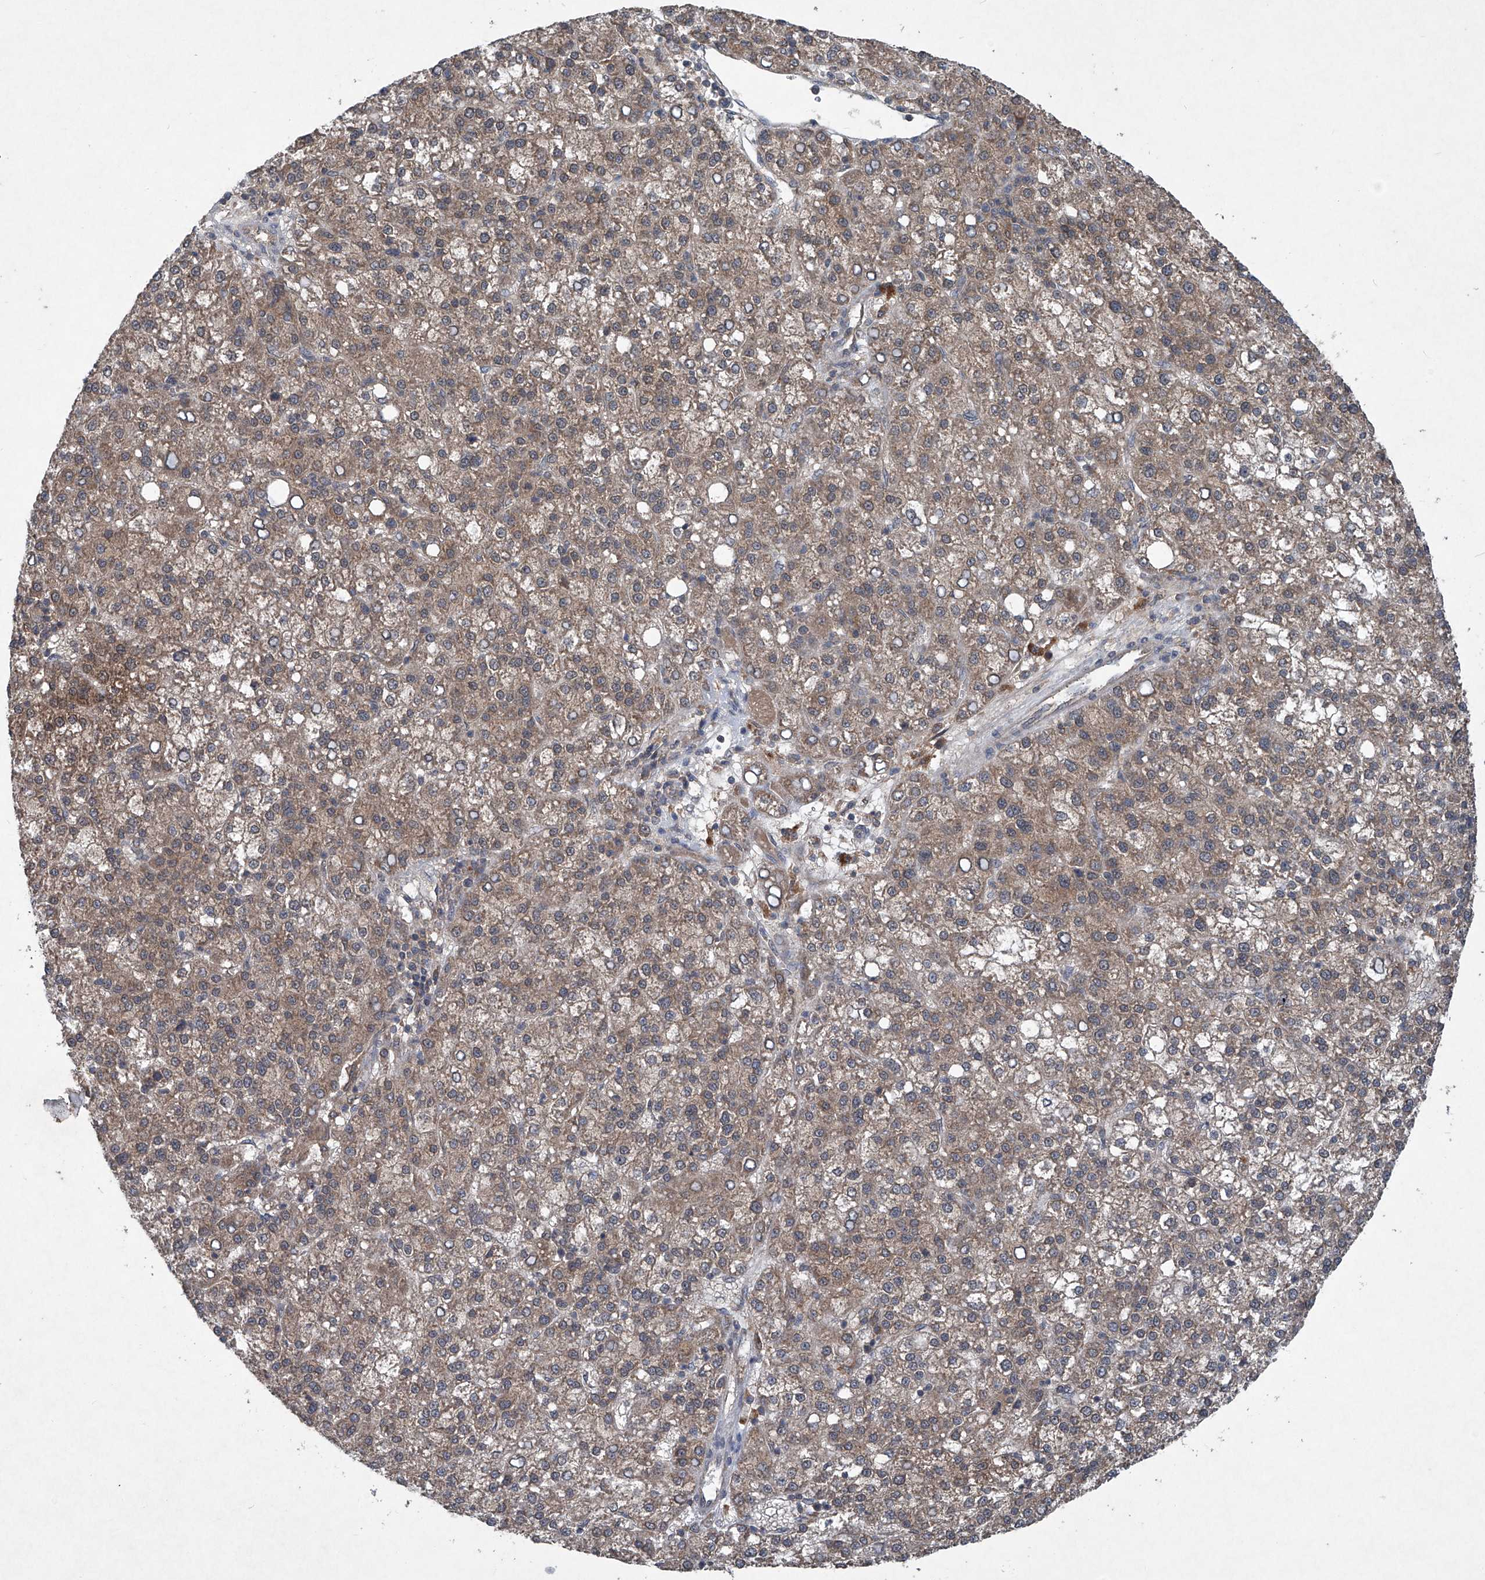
{"staining": {"intensity": "moderate", "quantity": ">75%", "location": "cytoplasmic/membranous"}, "tissue": "liver cancer", "cell_type": "Tumor cells", "image_type": "cancer", "snomed": [{"axis": "morphology", "description": "Carcinoma, Hepatocellular, NOS"}, {"axis": "topography", "description": "Liver"}], "caption": "Liver cancer (hepatocellular carcinoma) was stained to show a protein in brown. There is medium levels of moderate cytoplasmic/membranous expression in about >75% of tumor cells.", "gene": "SUMF2", "patient": {"sex": "female", "age": 58}}